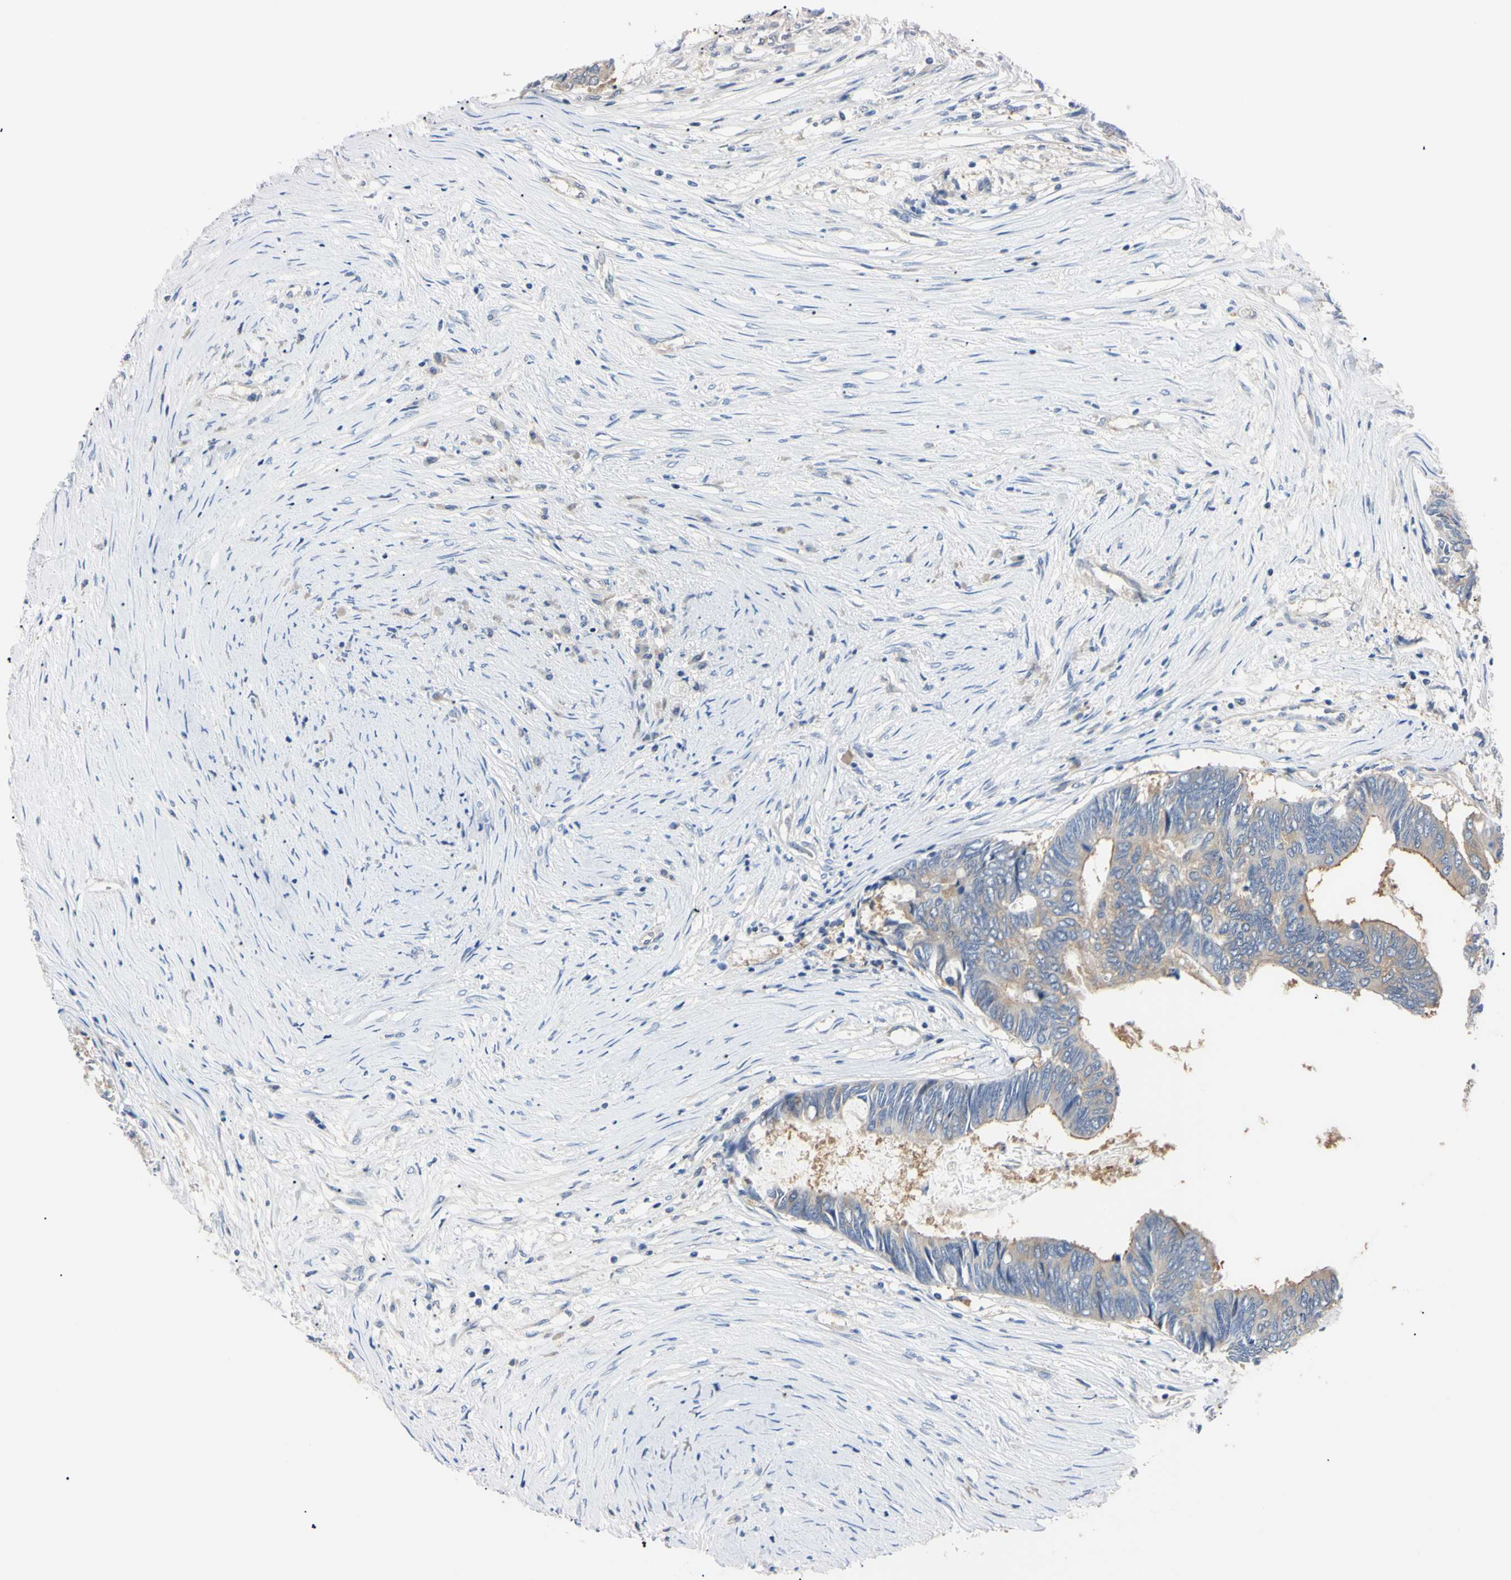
{"staining": {"intensity": "weak", "quantity": ">75%", "location": "cytoplasmic/membranous"}, "tissue": "colorectal cancer", "cell_type": "Tumor cells", "image_type": "cancer", "snomed": [{"axis": "morphology", "description": "Adenocarcinoma, NOS"}, {"axis": "topography", "description": "Rectum"}], "caption": "DAB immunohistochemical staining of colorectal cancer exhibits weak cytoplasmic/membranous protein positivity in about >75% of tumor cells. (DAB IHC with brightfield microscopy, high magnification).", "gene": "RARS1", "patient": {"sex": "male", "age": 63}}